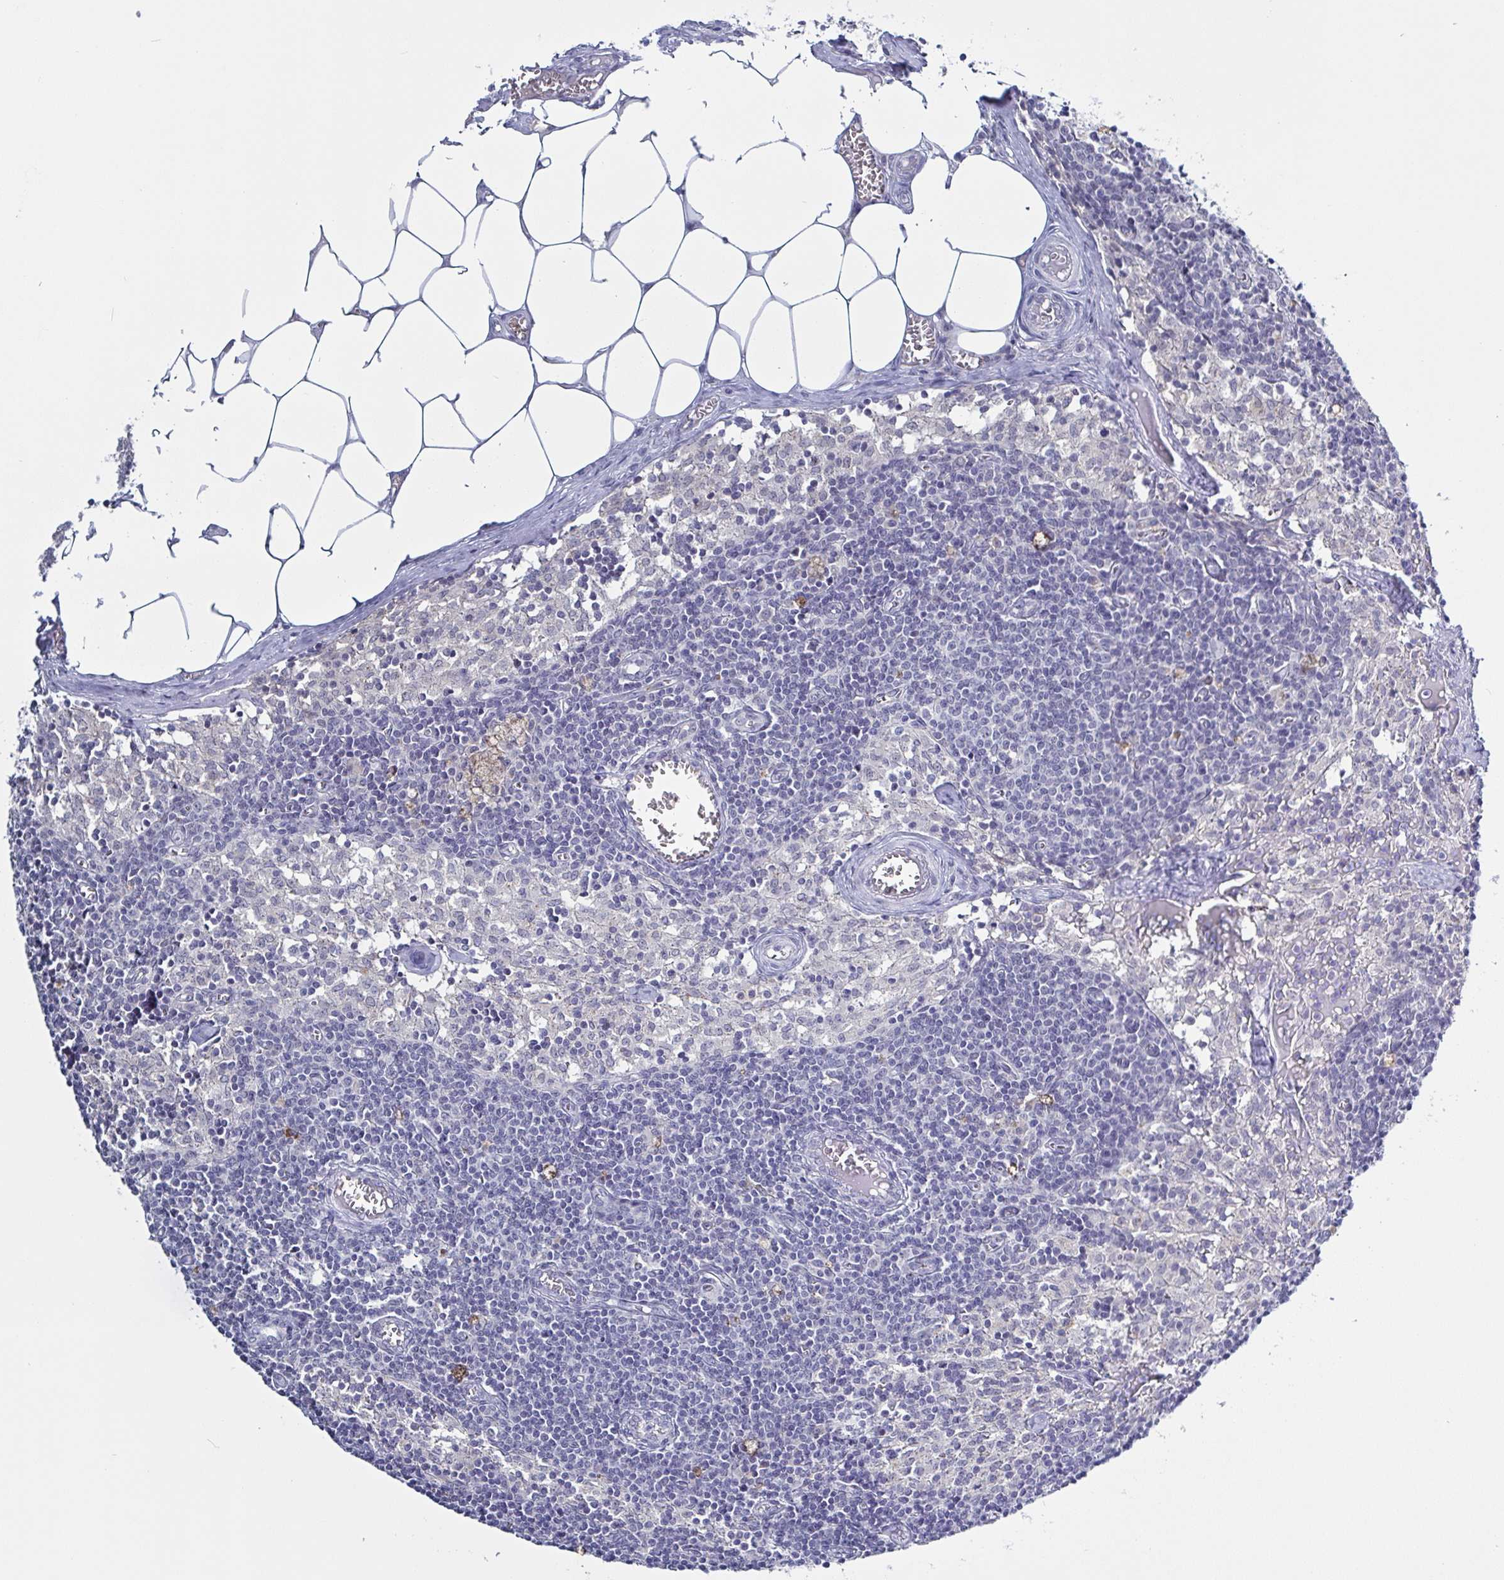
{"staining": {"intensity": "negative", "quantity": "none", "location": "none"}, "tissue": "lymph node", "cell_type": "Germinal center cells", "image_type": "normal", "snomed": [{"axis": "morphology", "description": "Normal tissue, NOS"}, {"axis": "topography", "description": "Lymph node"}], "caption": "Photomicrograph shows no significant protein positivity in germinal center cells of normal lymph node.", "gene": "KDM4D", "patient": {"sex": "female", "age": 31}}